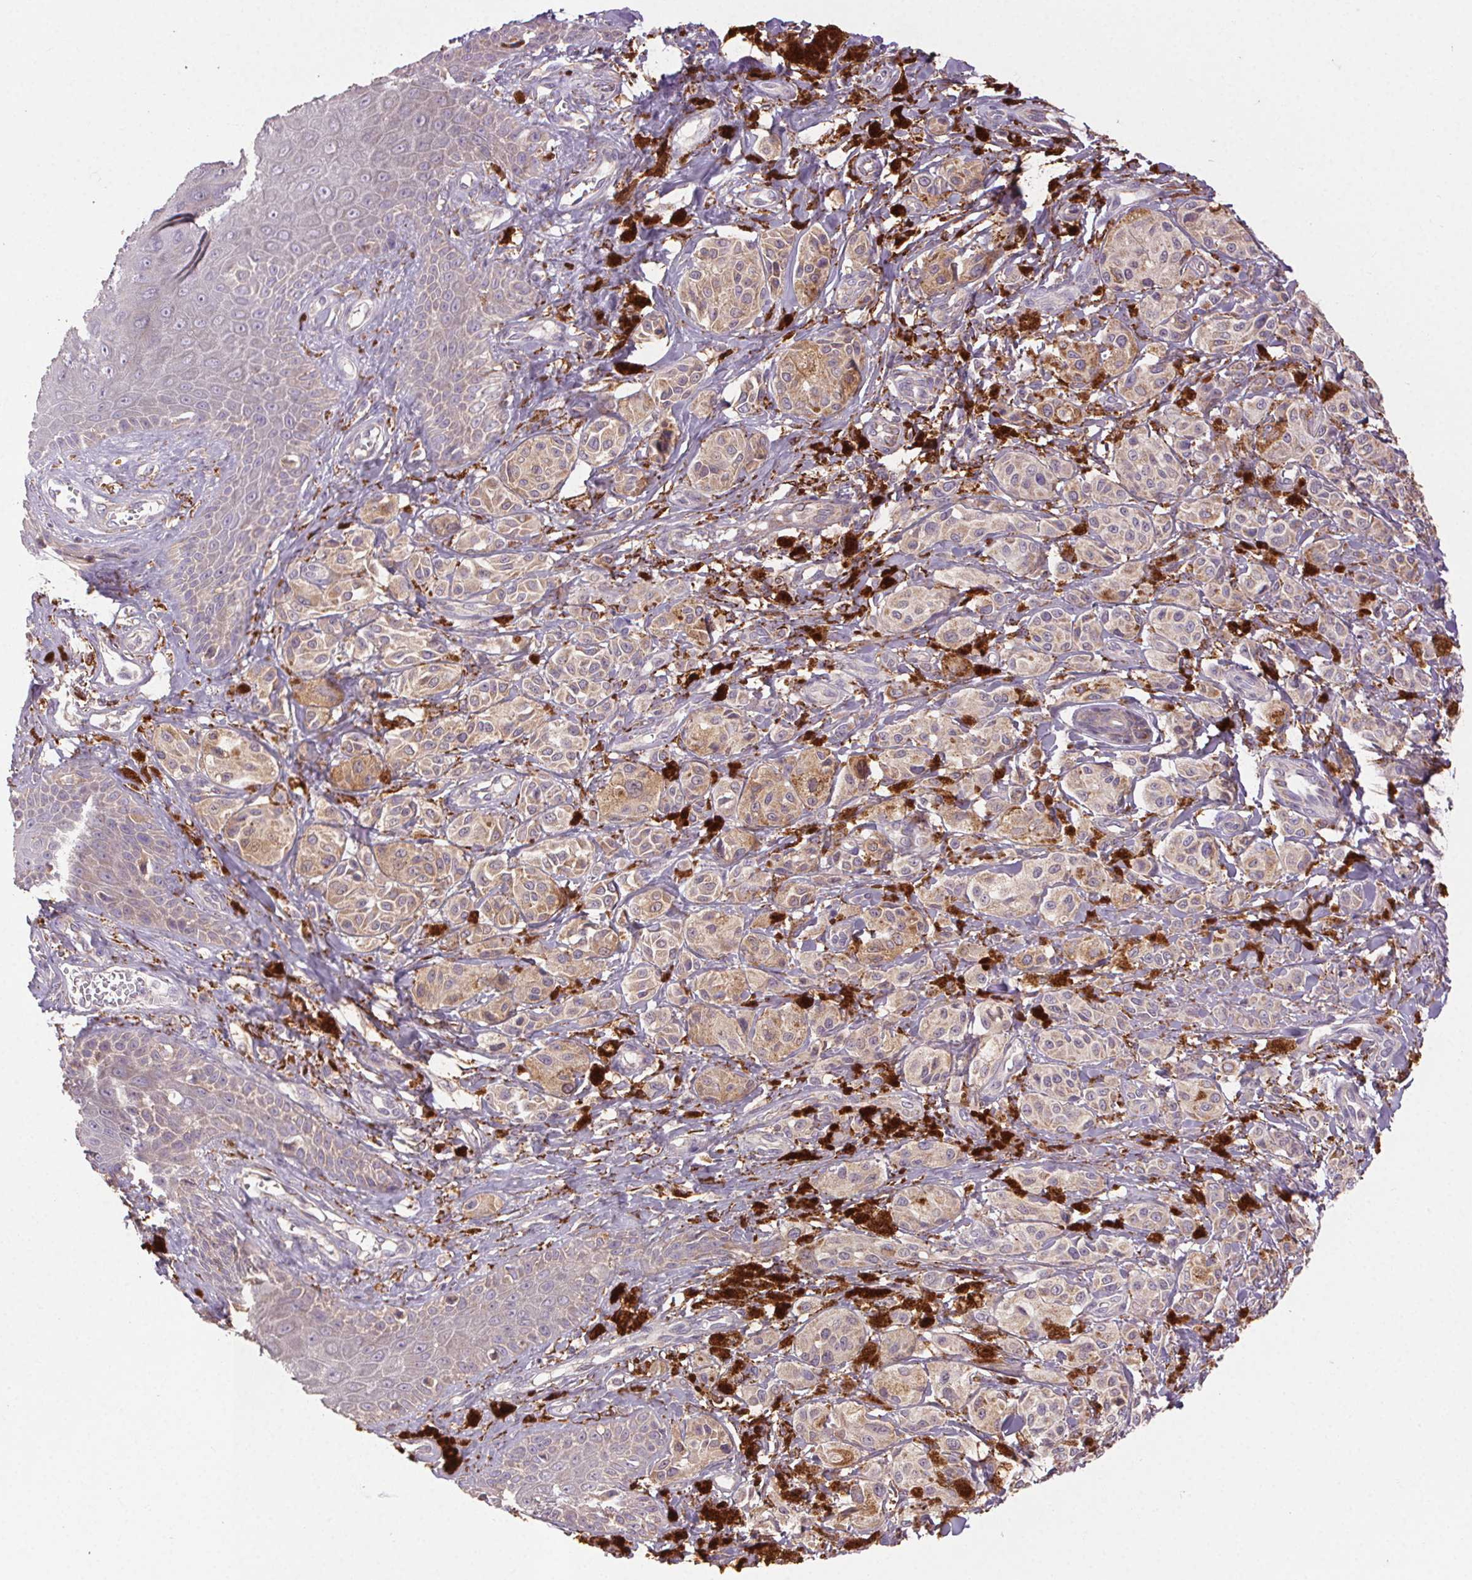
{"staining": {"intensity": "weak", "quantity": "25%-75%", "location": "cytoplasmic/membranous"}, "tissue": "melanoma", "cell_type": "Tumor cells", "image_type": "cancer", "snomed": [{"axis": "morphology", "description": "Malignant melanoma, NOS"}, {"axis": "topography", "description": "Skin"}], "caption": "Melanoma stained with IHC exhibits weak cytoplasmic/membranous expression in approximately 25%-75% of tumor cells. The staining was performed using DAB (3,3'-diaminobenzidine) to visualize the protein expression in brown, while the nuclei were stained in blue with hematoxylin (Magnification: 20x).", "gene": "FNBP1L", "patient": {"sex": "female", "age": 80}}